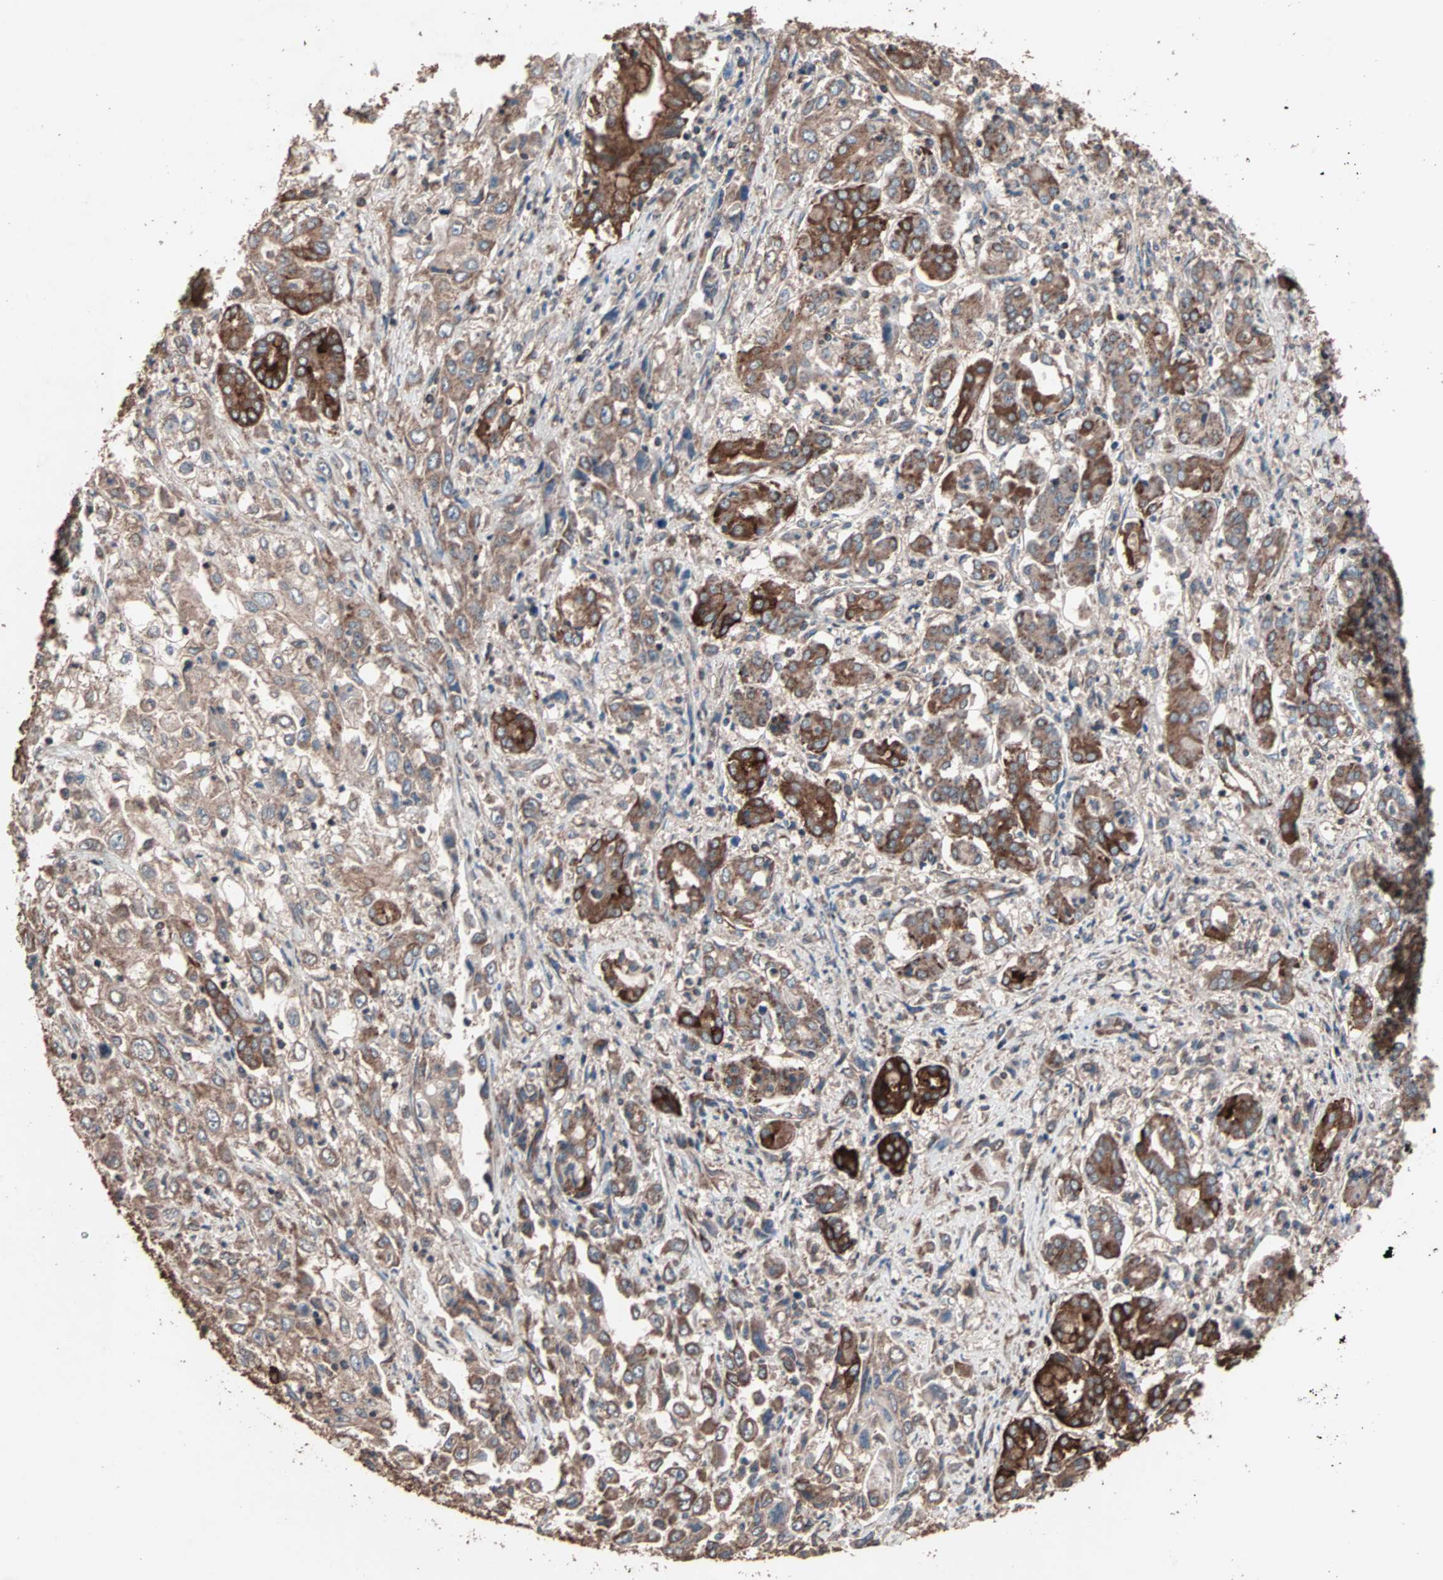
{"staining": {"intensity": "moderate", "quantity": ">75%", "location": "cytoplasmic/membranous"}, "tissue": "pancreatic cancer", "cell_type": "Tumor cells", "image_type": "cancer", "snomed": [{"axis": "morphology", "description": "Adenocarcinoma, NOS"}, {"axis": "topography", "description": "Pancreas"}], "caption": "Immunohistochemistry (IHC) staining of pancreatic cancer, which reveals medium levels of moderate cytoplasmic/membranous expression in approximately >75% of tumor cells indicating moderate cytoplasmic/membranous protein staining. The staining was performed using DAB (brown) for protein detection and nuclei were counterstained in hematoxylin (blue).", "gene": "MRPL2", "patient": {"sex": "male", "age": 70}}